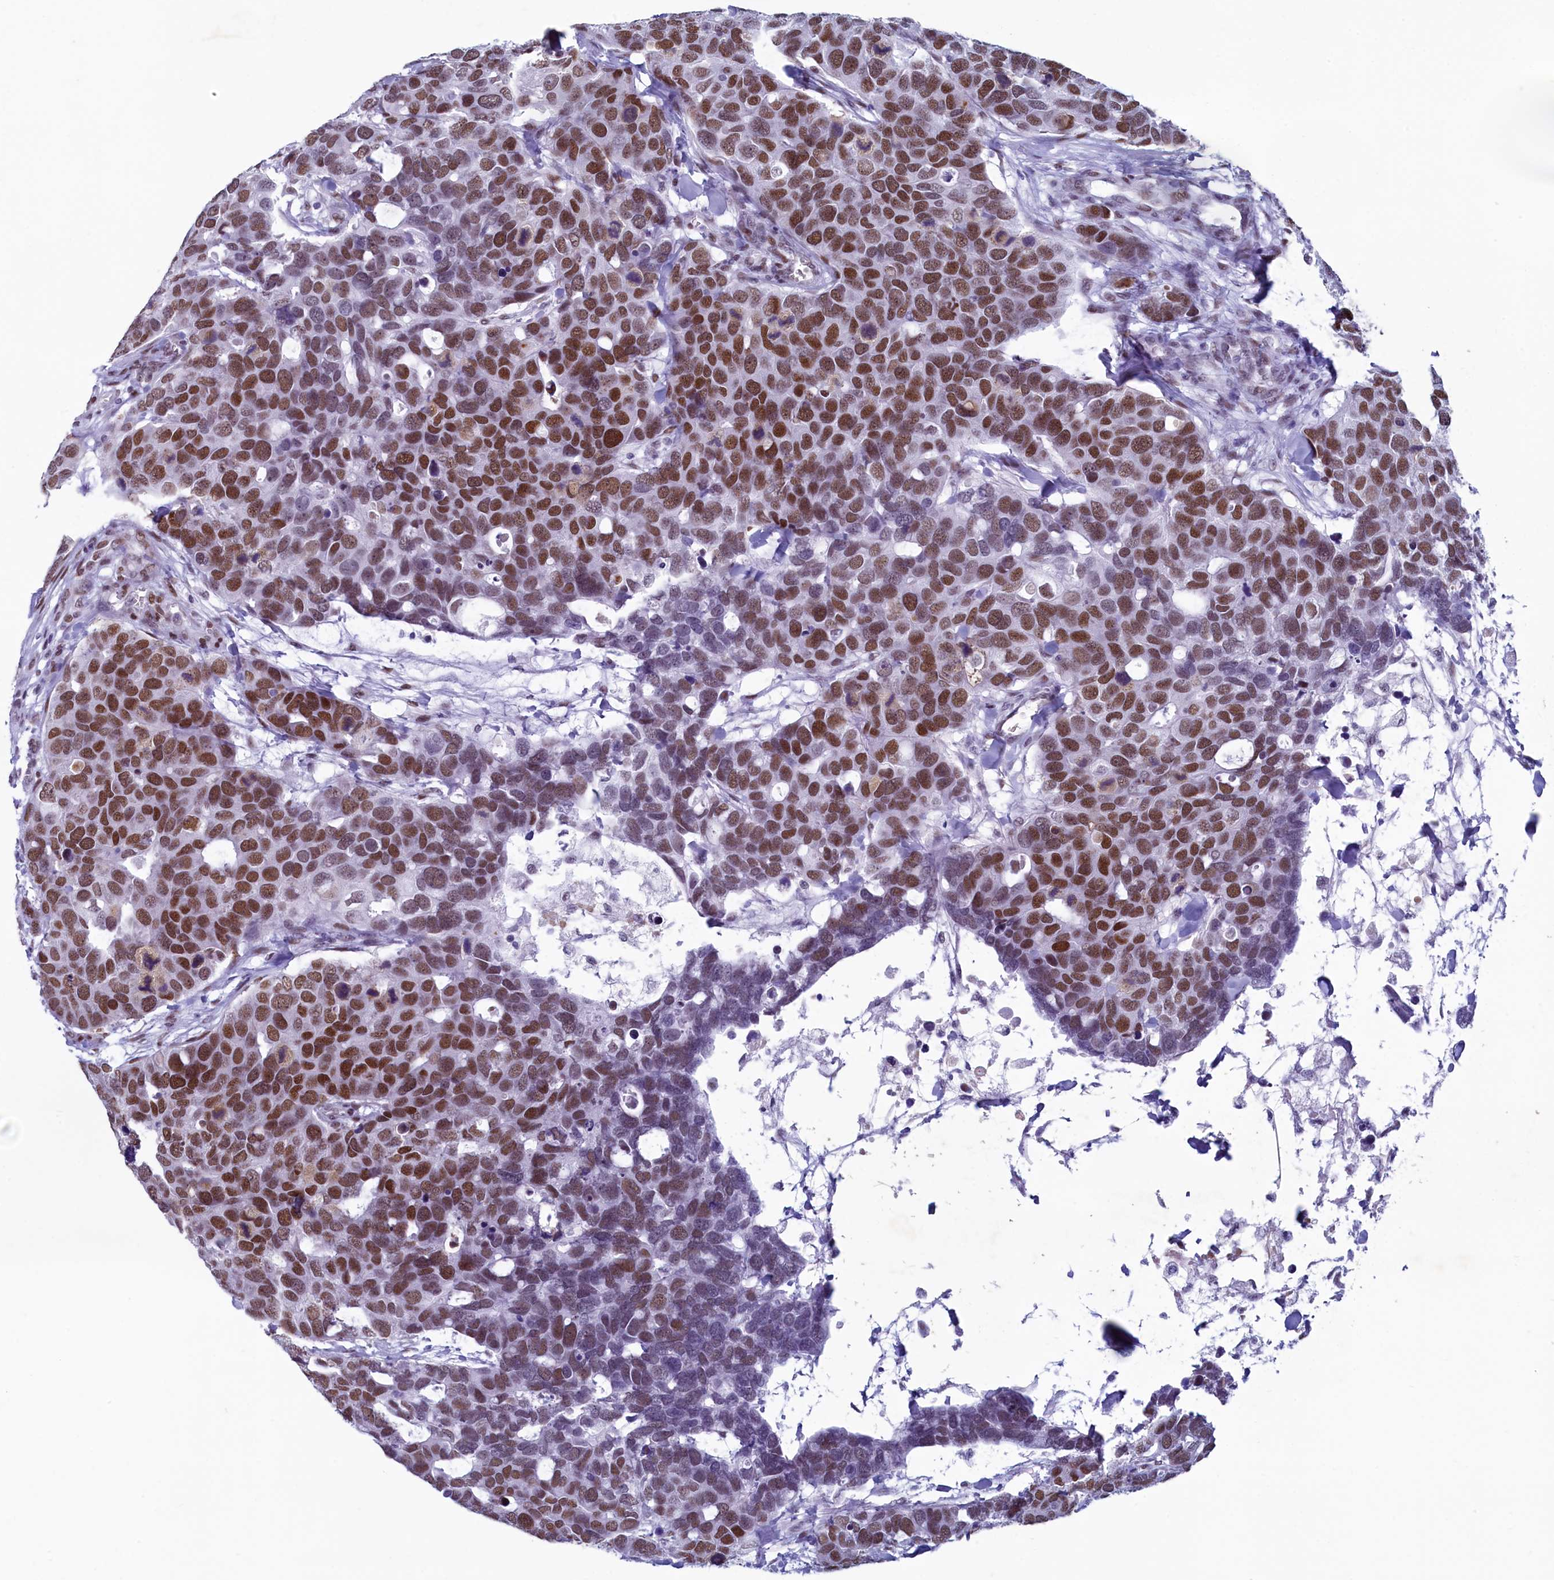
{"staining": {"intensity": "moderate", "quantity": ">75%", "location": "nuclear"}, "tissue": "breast cancer", "cell_type": "Tumor cells", "image_type": "cancer", "snomed": [{"axis": "morphology", "description": "Duct carcinoma"}, {"axis": "topography", "description": "Breast"}], "caption": "A brown stain shows moderate nuclear positivity of a protein in human intraductal carcinoma (breast) tumor cells. Using DAB (3,3'-diaminobenzidine) (brown) and hematoxylin (blue) stains, captured at high magnification using brightfield microscopy.", "gene": "SUGP2", "patient": {"sex": "female", "age": 83}}